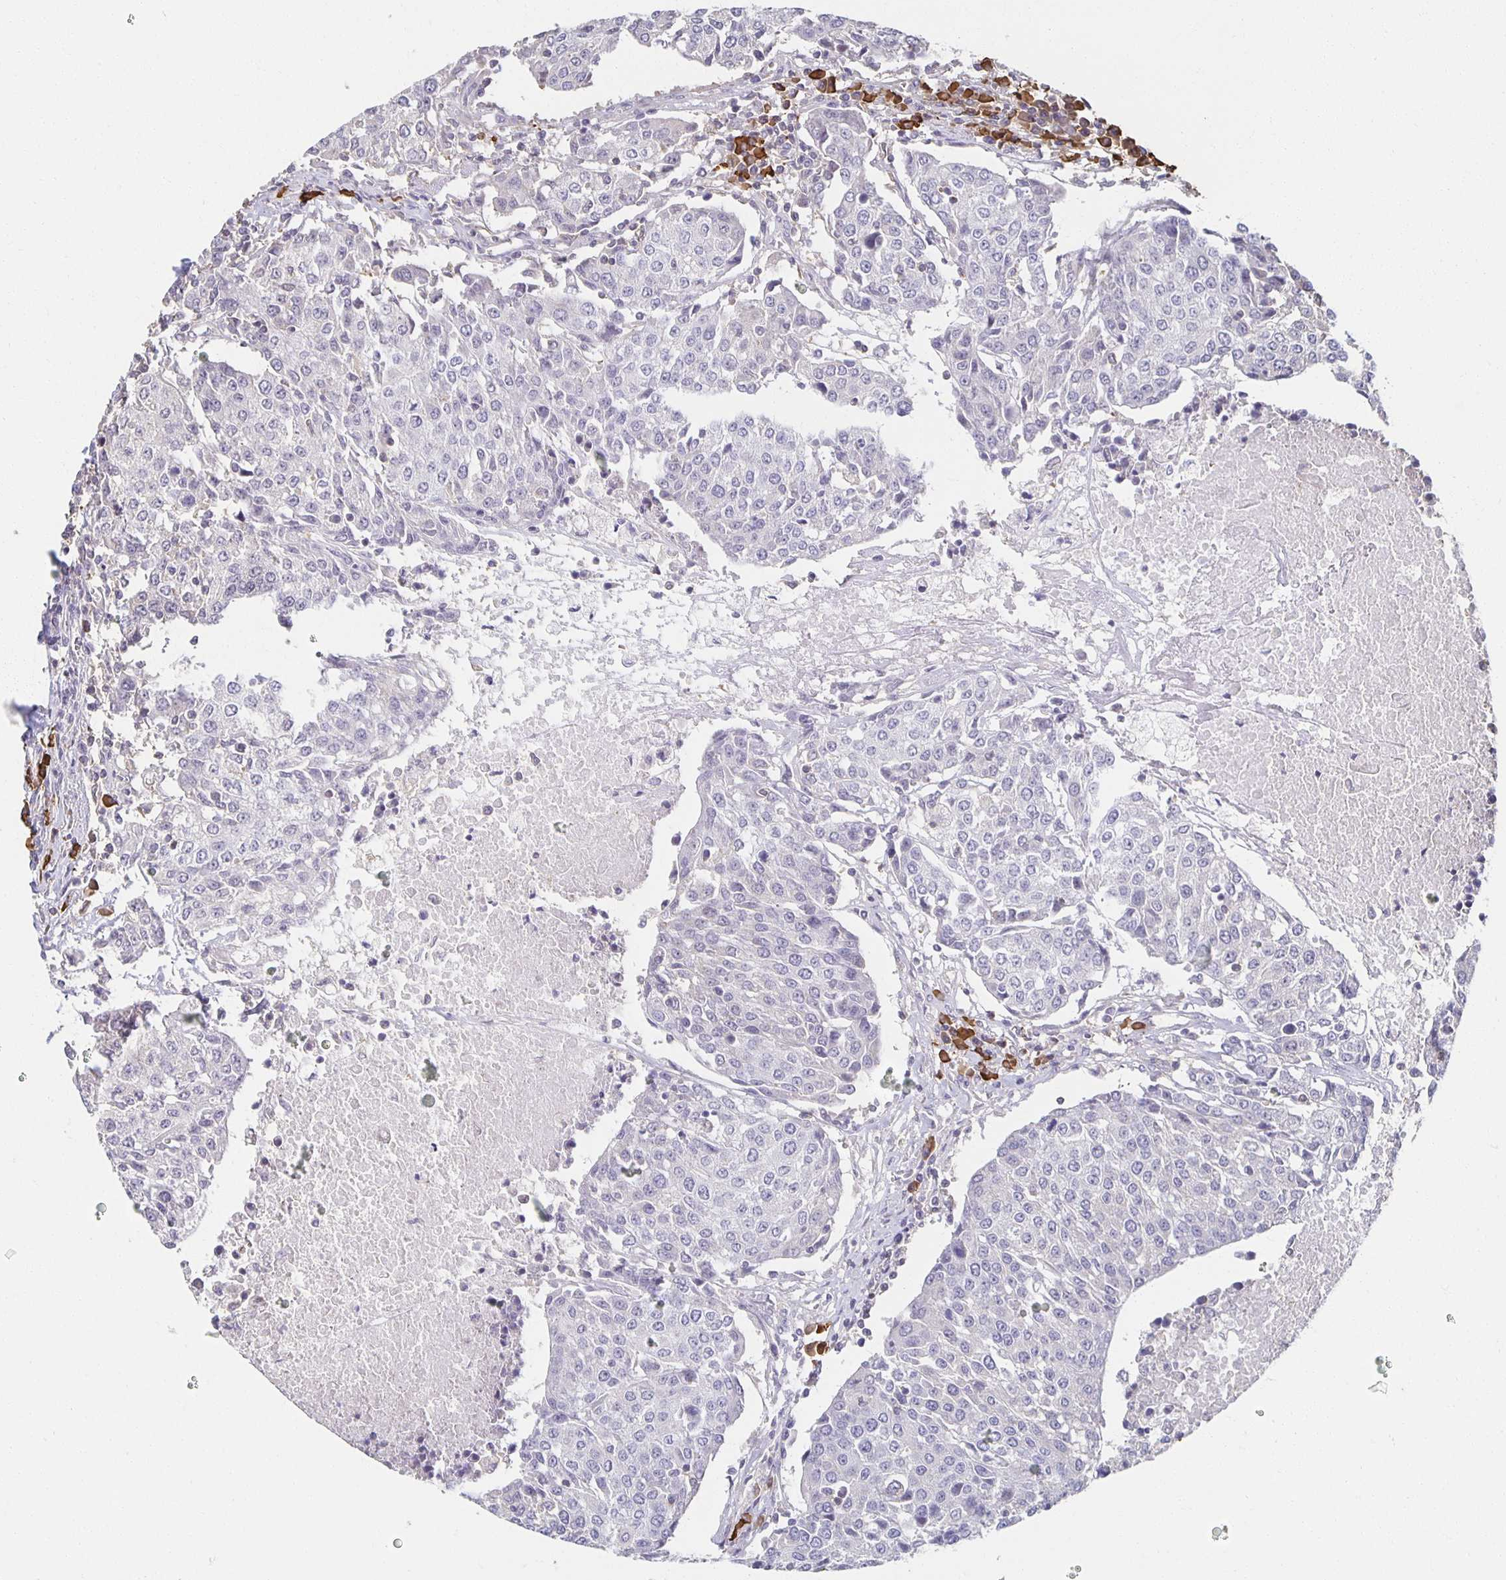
{"staining": {"intensity": "negative", "quantity": "none", "location": "none"}, "tissue": "urothelial cancer", "cell_type": "Tumor cells", "image_type": "cancer", "snomed": [{"axis": "morphology", "description": "Urothelial carcinoma, High grade"}, {"axis": "topography", "description": "Urinary bladder"}], "caption": "Tumor cells are negative for brown protein staining in high-grade urothelial carcinoma. (Brightfield microscopy of DAB (3,3'-diaminobenzidine) immunohistochemistry (IHC) at high magnification).", "gene": "ZNF692", "patient": {"sex": "female", "age": 85}}